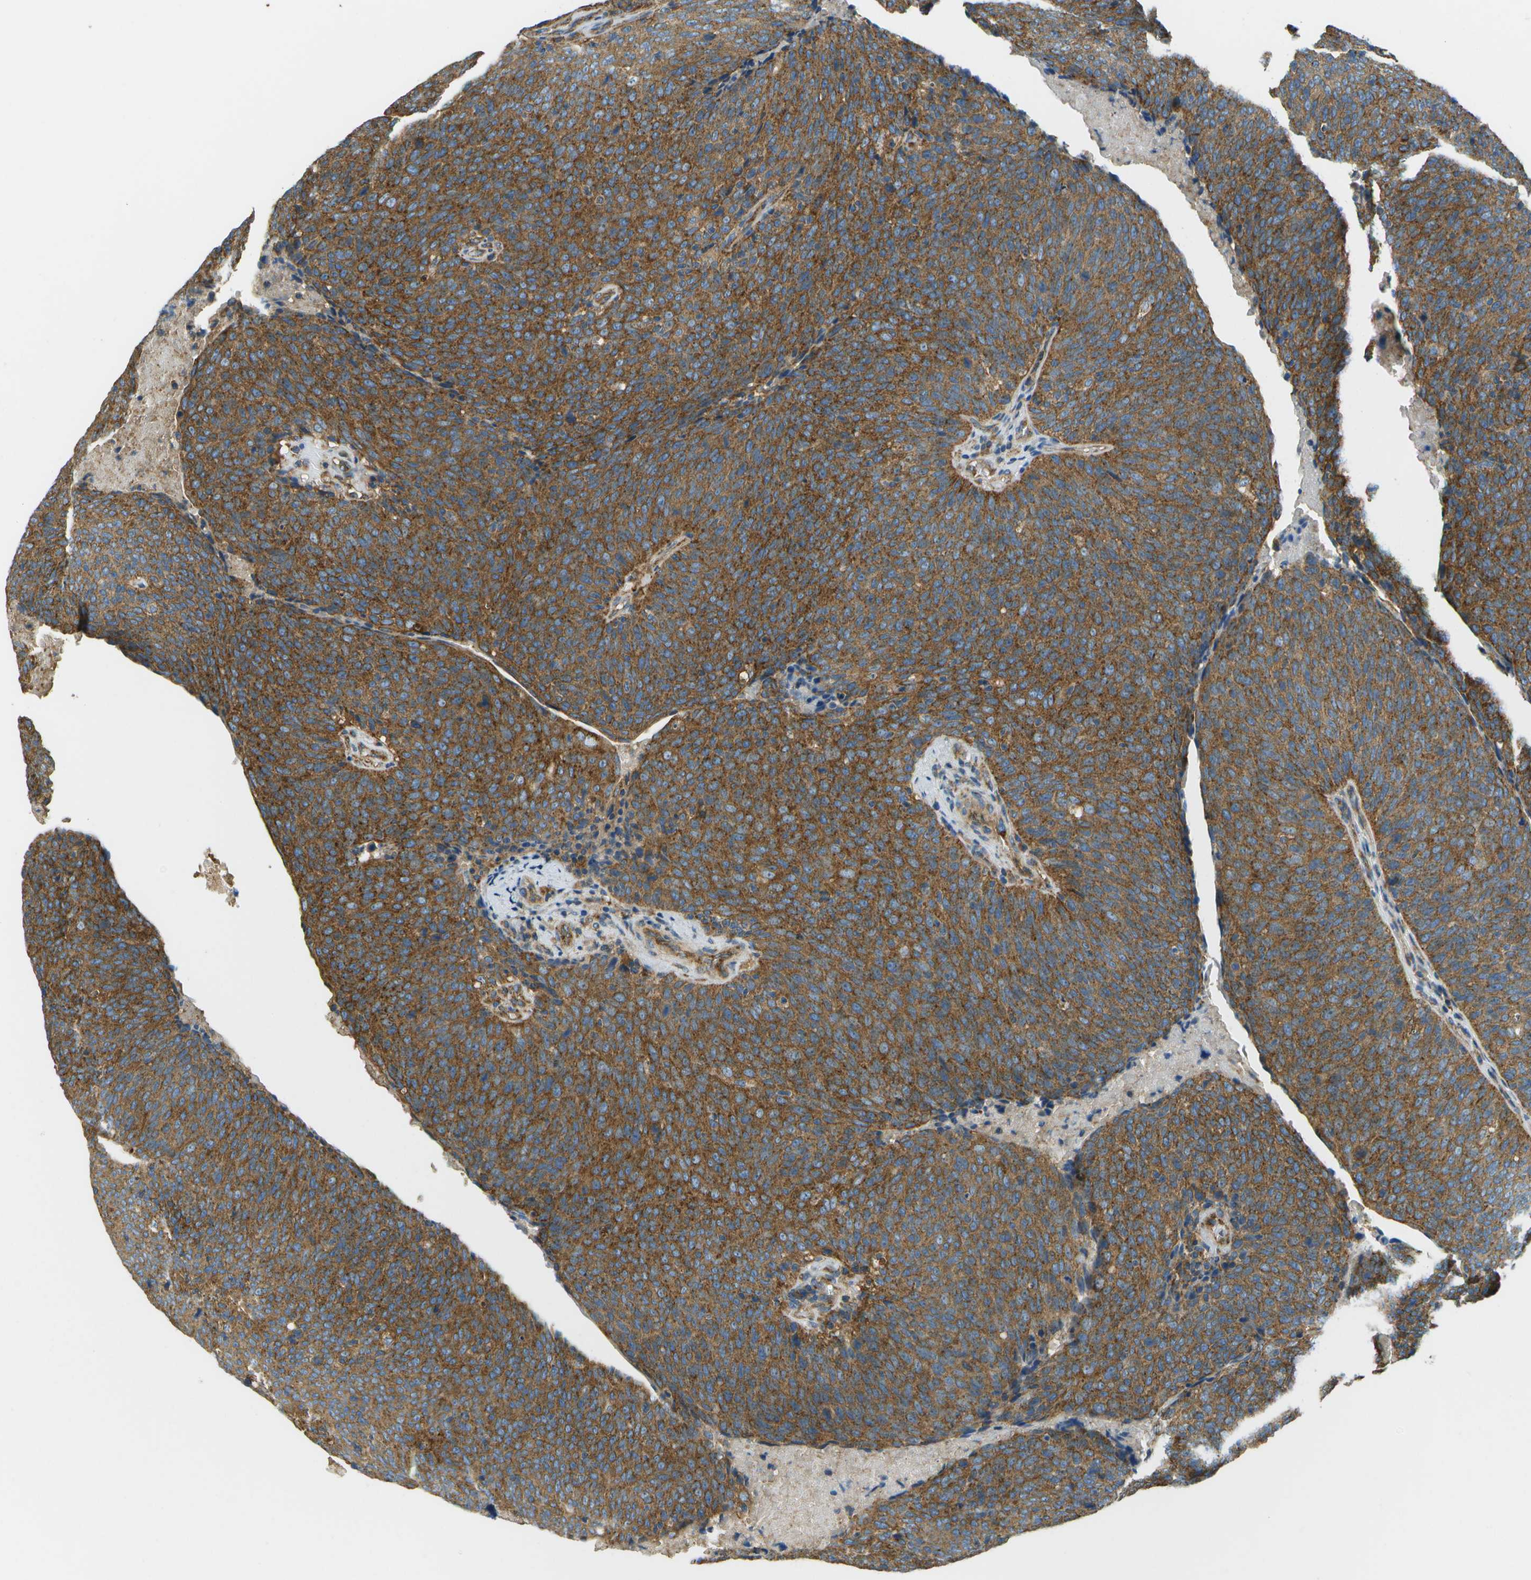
{"staining": {"intensity": "strong", "quantity": ">75%", "location": "cytoplasmic/membranous"}, "tissue": "head and neck cancer", "cell_type": "Tumor cells", "image_type": "cancer", "snomed": [{"axis": "morphology", "description": "Squamous cell carcinoma, NOS"}, {"axis": "morphology", "description": "Squamous cell carcinoma, metastatic, NOS"}, {"axis": "topography", "description": "Lymph node"}, {"axis": "topography", "description": "Head-Neck"}], "caption": "Tumor cells show high levels of strong cytoplasmic/membranous expression in about >75% of cells in human head and neck cancer.", "gene": "CLTC", "patient": {"sex": "male", "age": 62}}